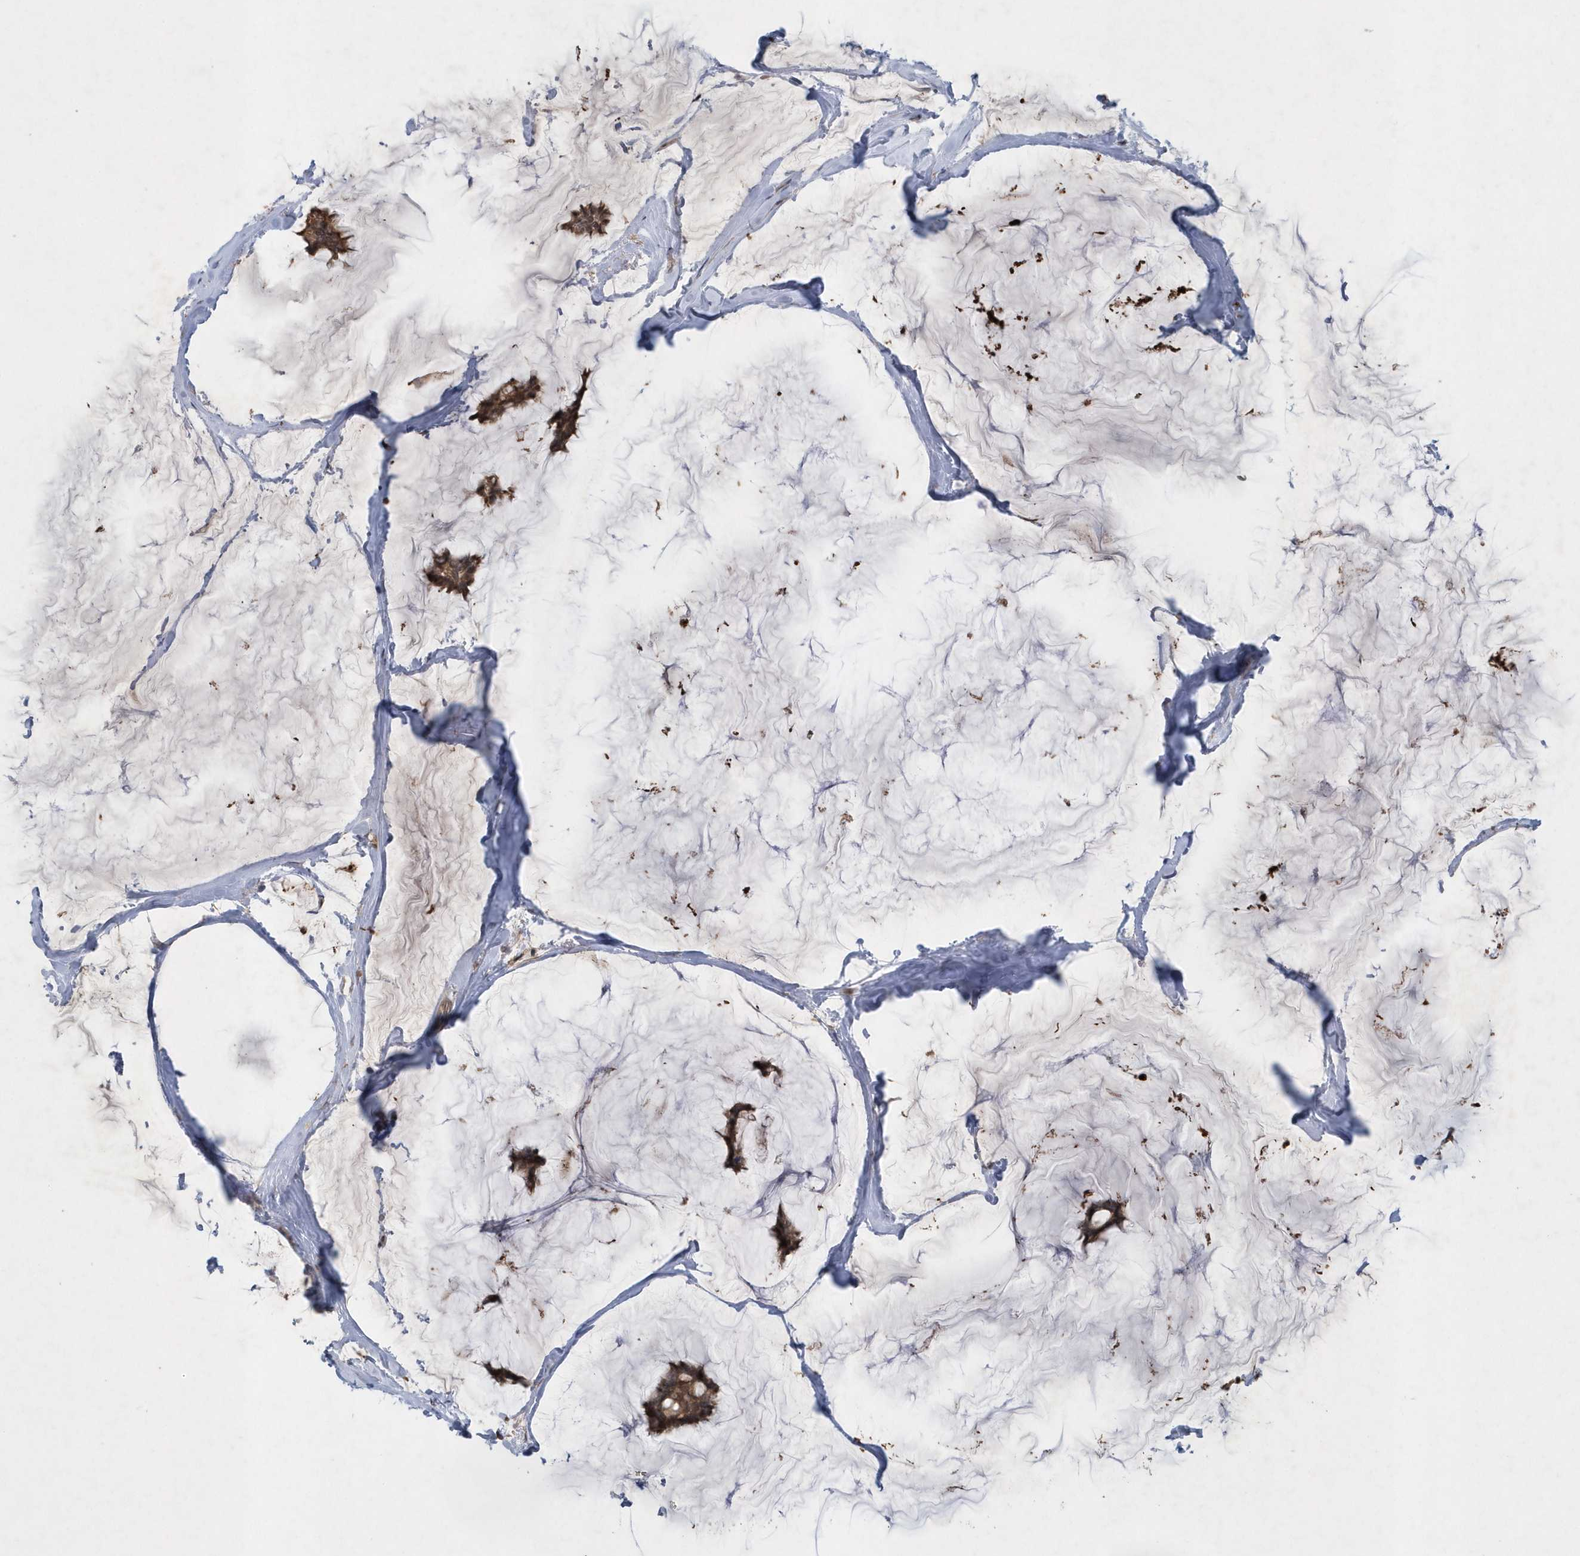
{"staining": {"intensity": "moderate", "quantity": ">75%", "location": "cytoplasmic/membranous"}, "tissue": "breast cancer", "cell_type": "Tumor cells", "image_type": "cancer", "snomed": [{"axis": "morphology", "description": "Duct carcinoma"}, {"axis": "topography", "description": "Breast"}], "caption": "Protein analysis of breast cancer (invasive ductal carcinoma) tissue exhibits moderate cytoplasmic/membranous staining in approximately >75% of tumor cells. Immunohistochemistry stains the protein of interest in brown and the nuclei are stained blue.", "gene": "ACYP1", "patient": {"sex": "female", "age": 93}}